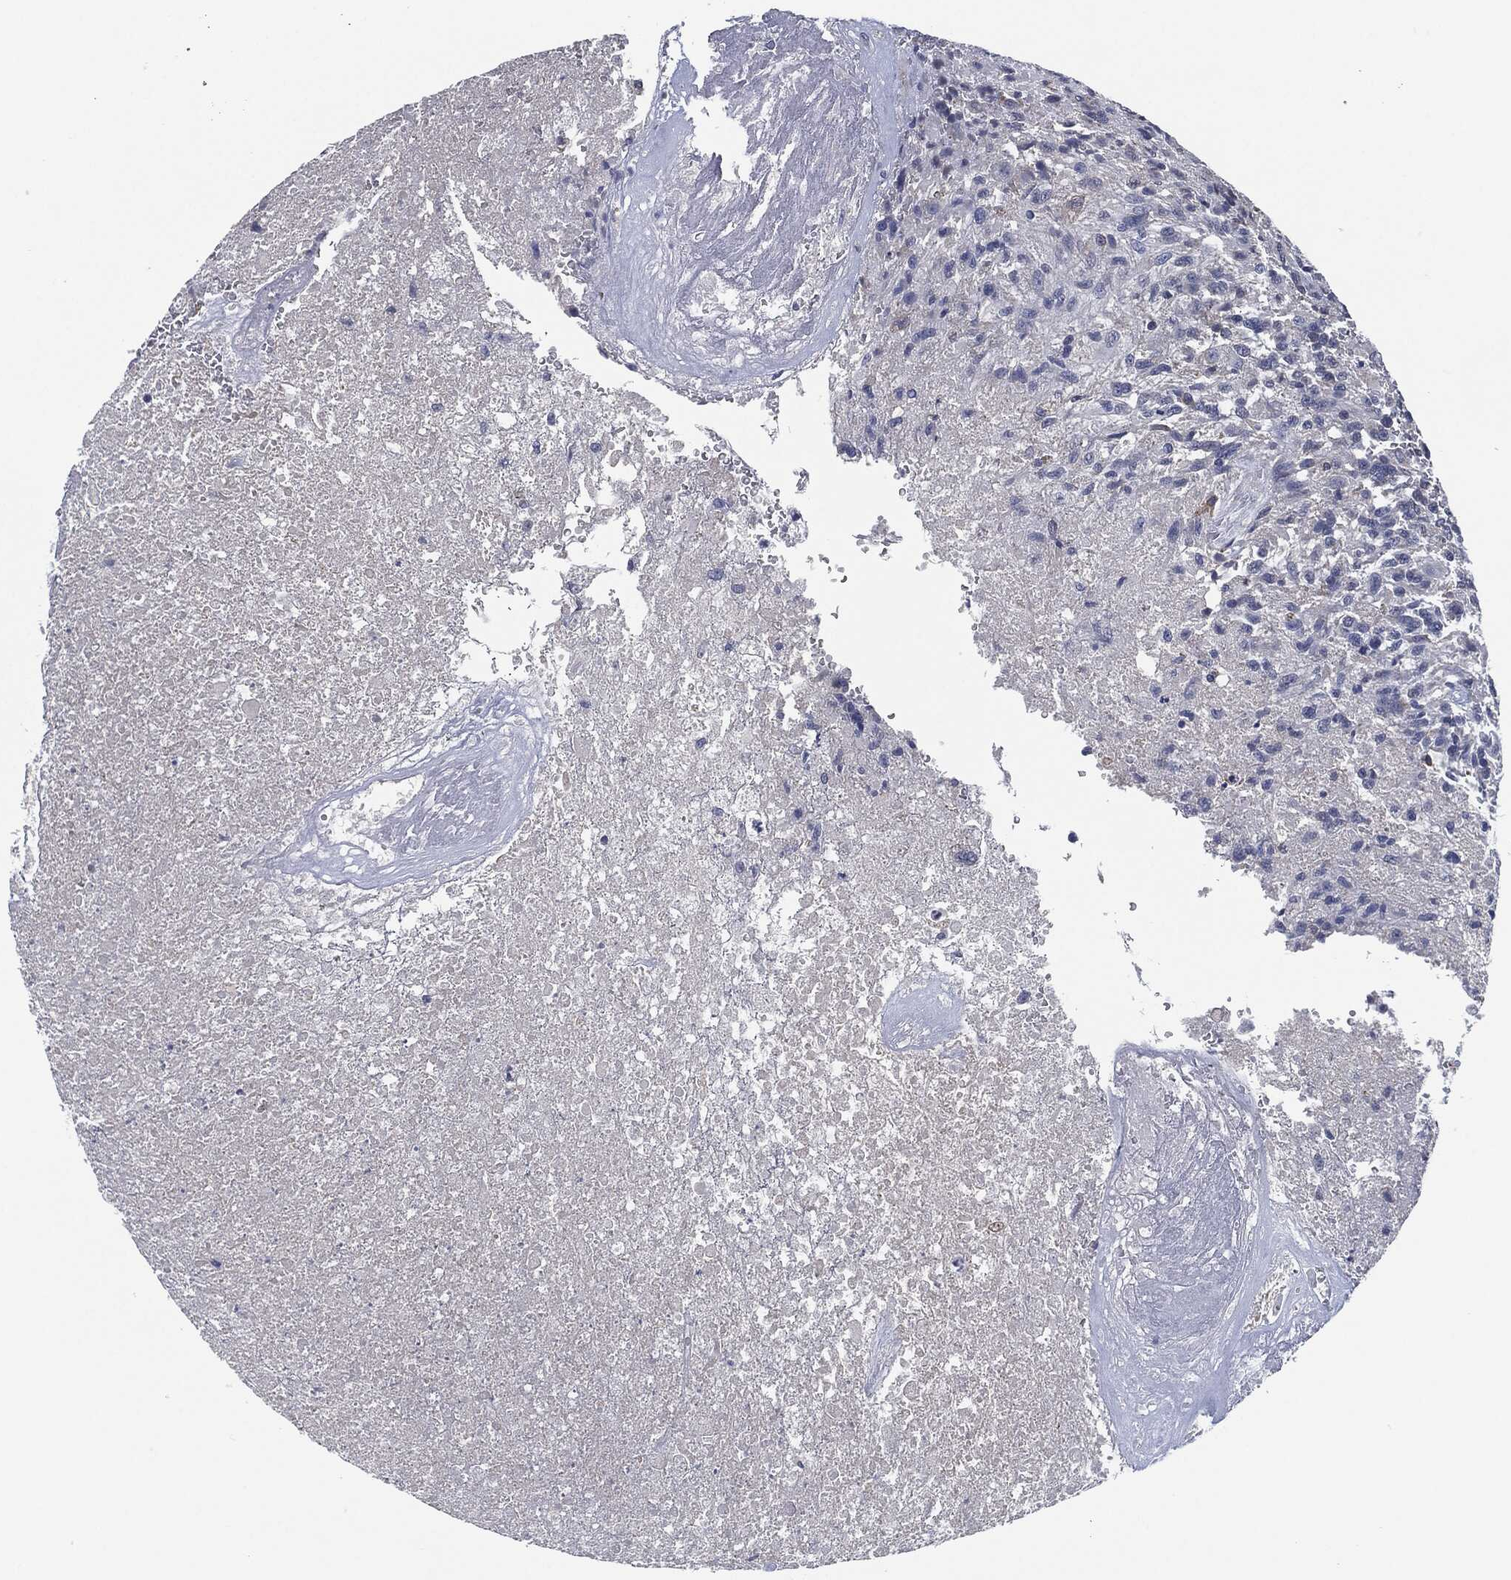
{"staining": {"intensity": "negative", "quantity": "none", "location": "none"}, "tissue": "glioma", "cell_type": "Tumor cells", "image_type": "cancer", "snomed": [{"axis": "morphology", "description": "Glioma, malignant, High grade"}, {"axis": "topography", "description": "Brain"}], "caption": "Protein analysis of malignant glioma (high-grade) reveals no significant staining in tumor cells.", "gene": "IL2RG", "patient": {"sex": "male", "age": 56}}